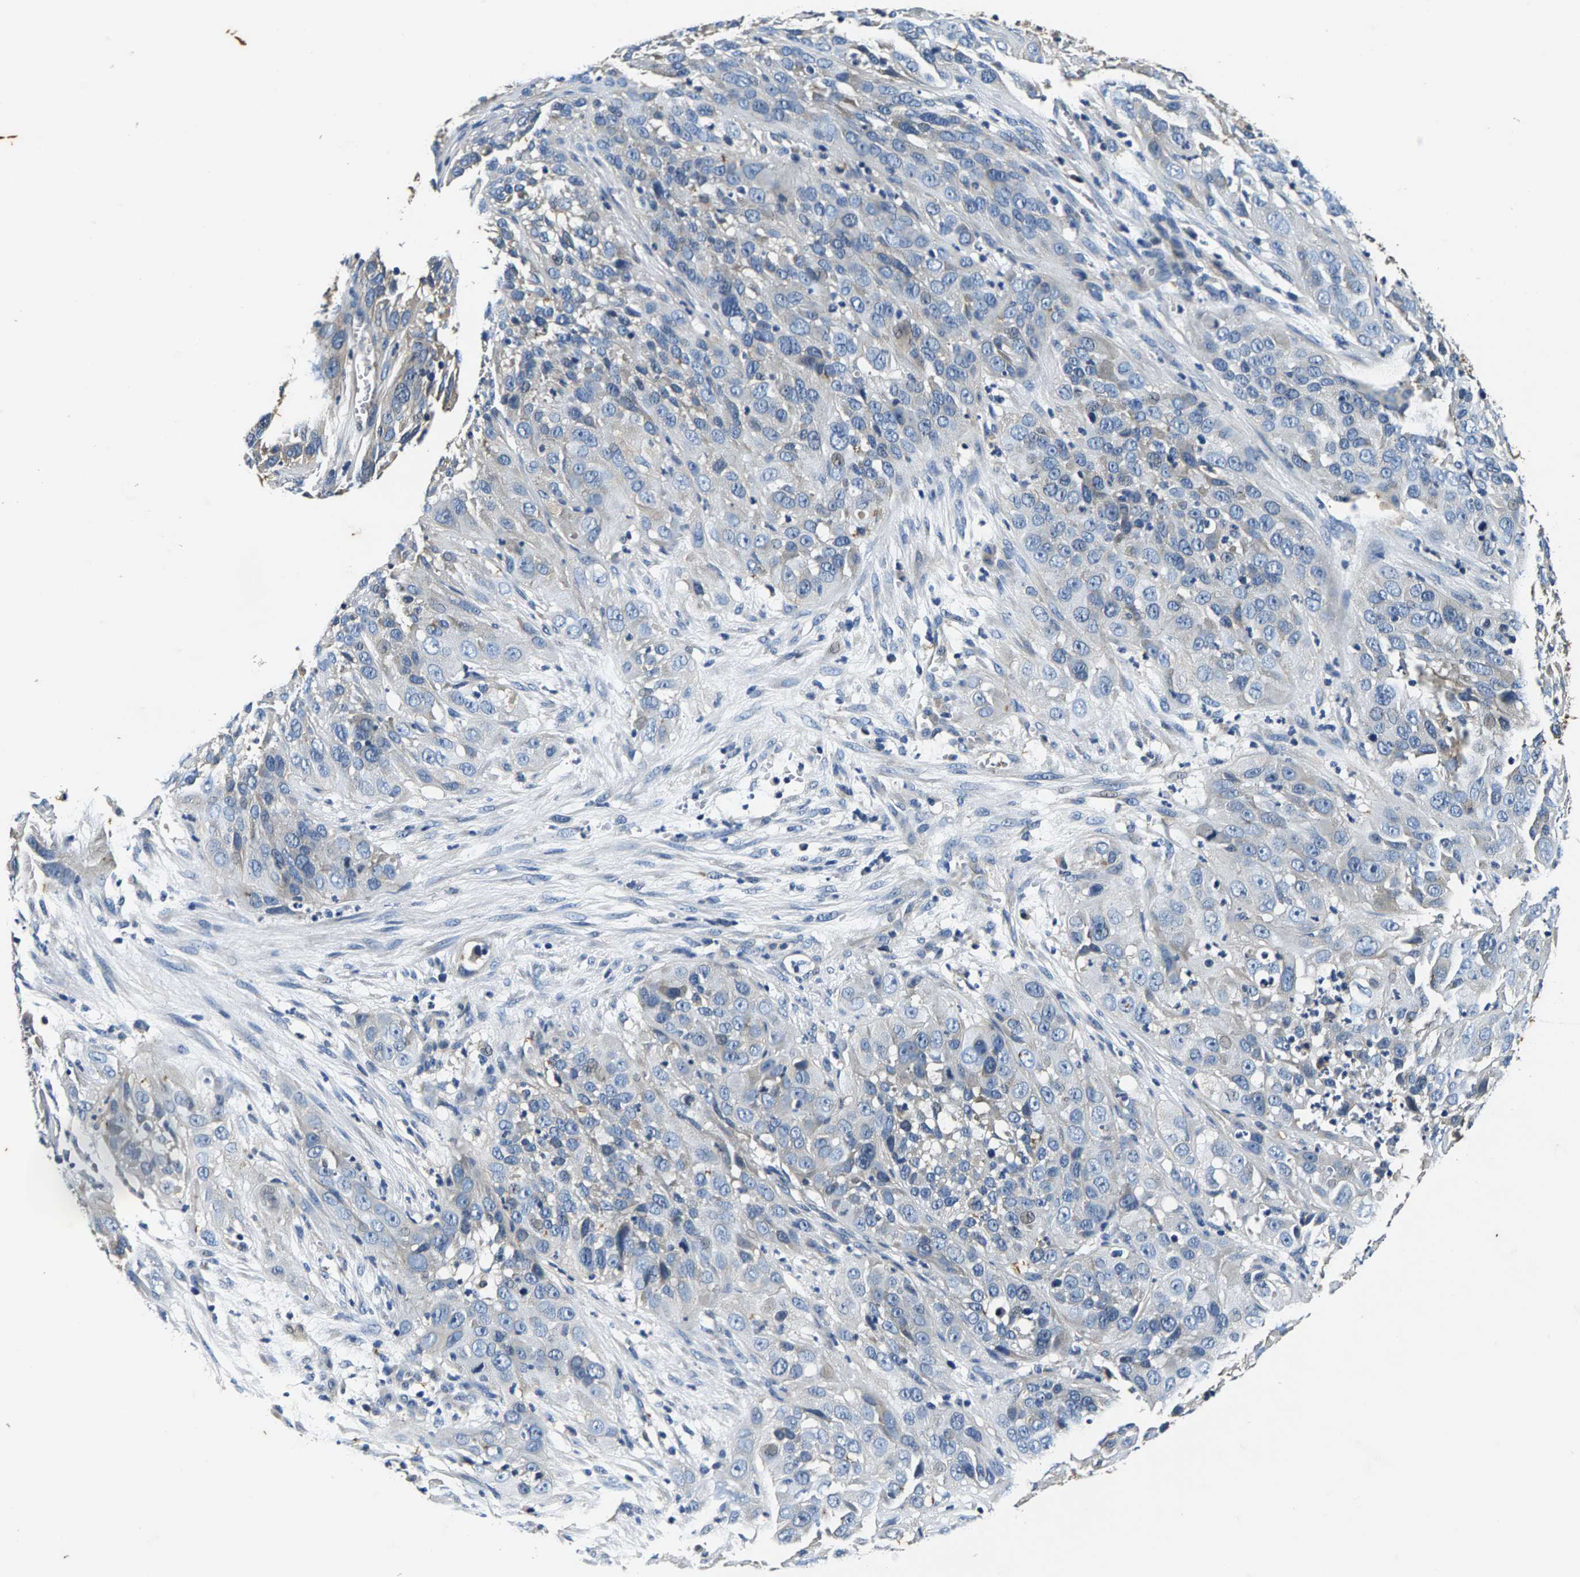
{"staining": {"intensity": "negative", "quantity": "none", "location": "none"}, "tissue": "cervical cancer", "cell_type": "Tumor cells", "image_type": "cancer", "snomed": [{"axis": "morphology", "description": "Squamous cell carcinoma, NOS"}, {"axis": "topography", "description": "Cervix"}], "caption": "Immunohistochemistry (IHC) photomicrograph of neoplastic tissue: cervical cancer stained with DAB (3,3'-diaminobenzidine) shows no significant protein positivity in tumor cells.", "gene": "PI4KB", "patient": {"sex": "female", "age": 32}}